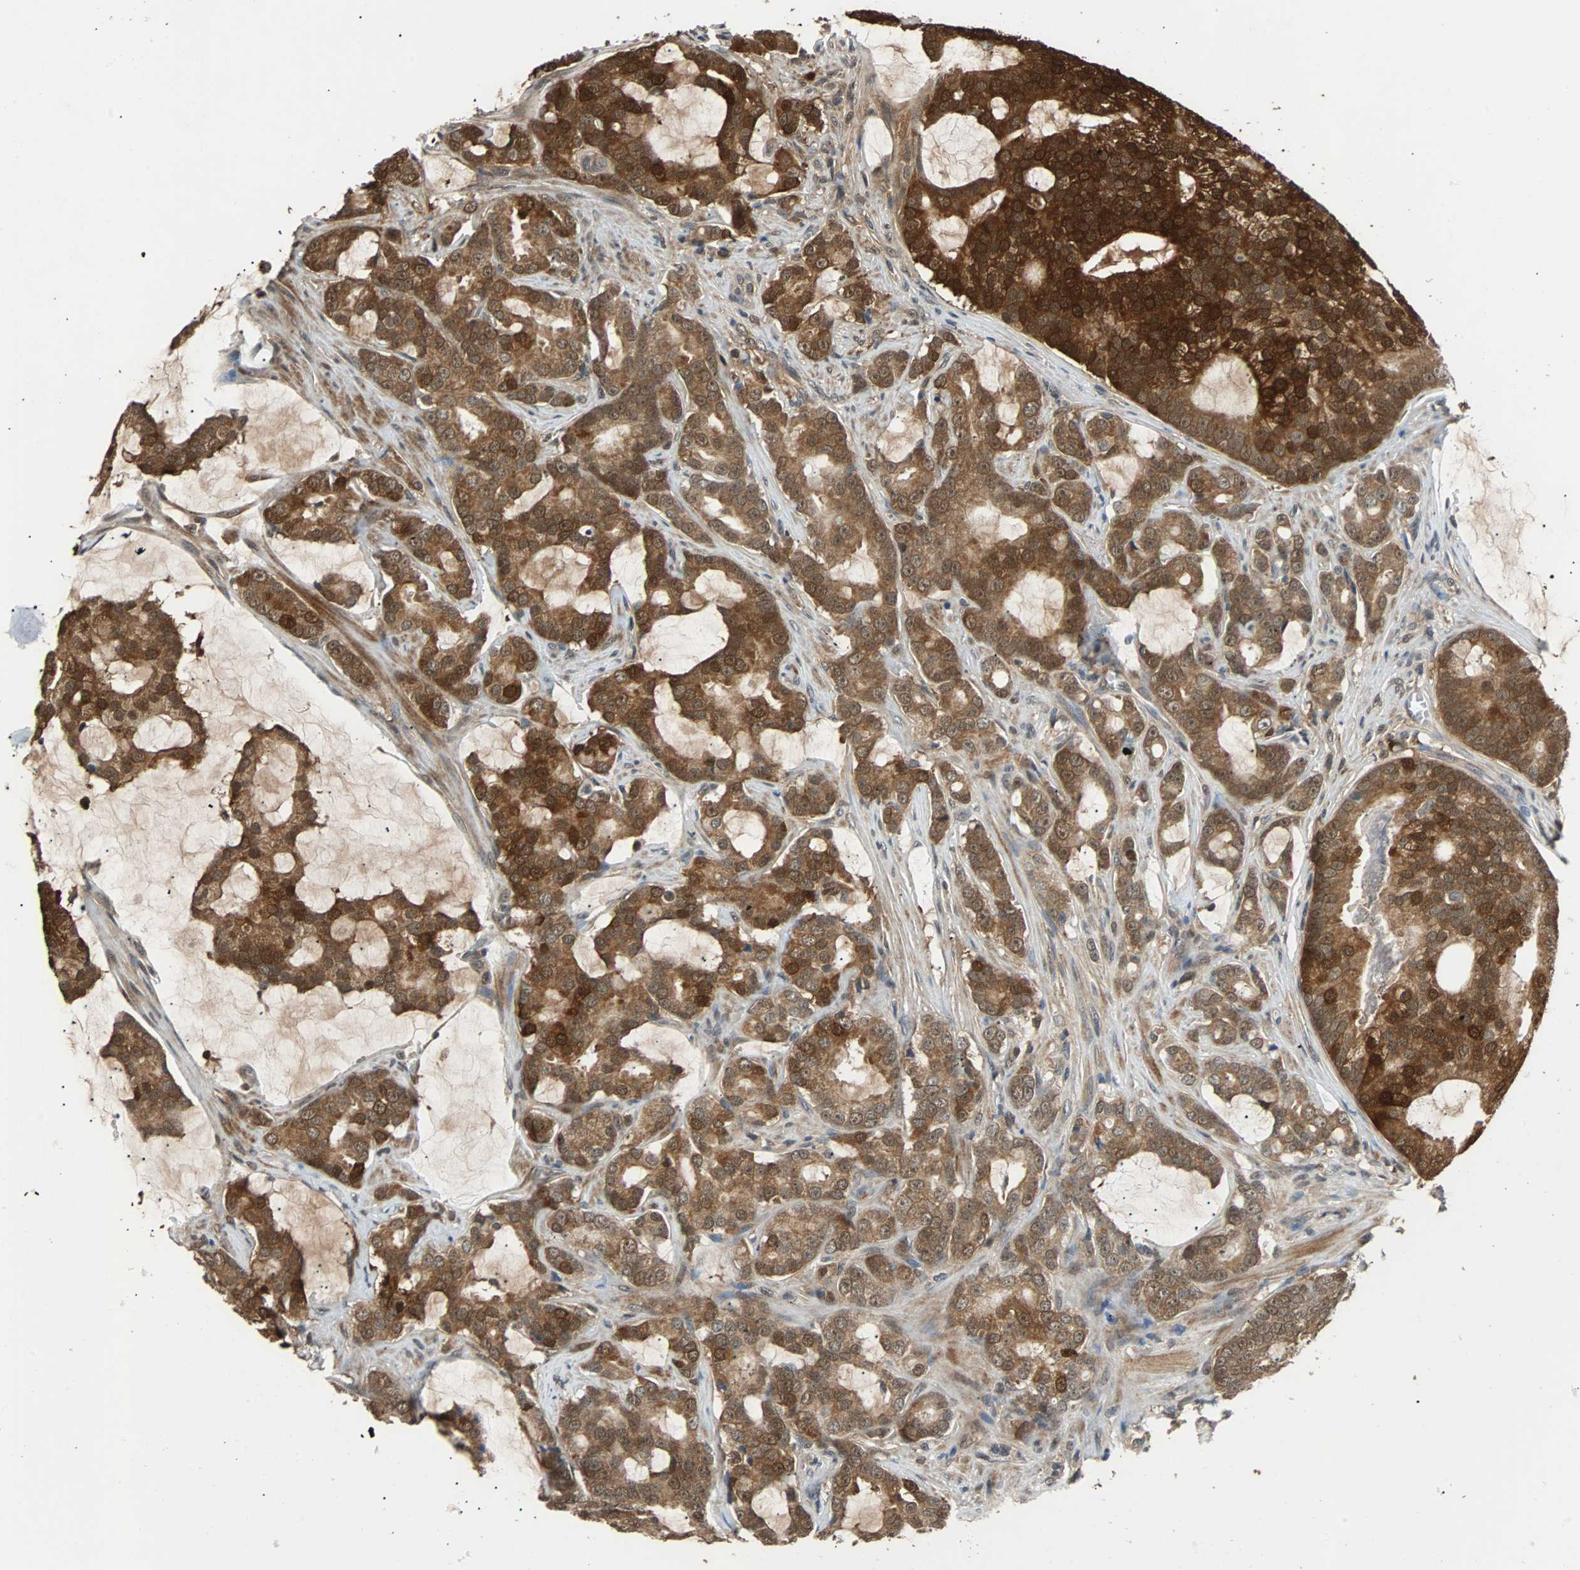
{"staining": {"intensity": "strong", "quantity": ">75%", "location": "cytoplasmic/membranous,nuclear"}, "tissue": "prostate cancer", "cell_type": "Tumor cells", "image_type": "cancer", "snomed": [{"axis": "morphology", "description": "Adenocarcinoma, Low grade"}, {"axis": "topography", "description": "Prostate"}], "caption": "A brown stain labels strong cytoplasmic/membranous and nuclear positivity of a protein in human prostate cancer tumor cells.", "gene": "PRDX6", "patient": {"sex": "male", "age": 58}}